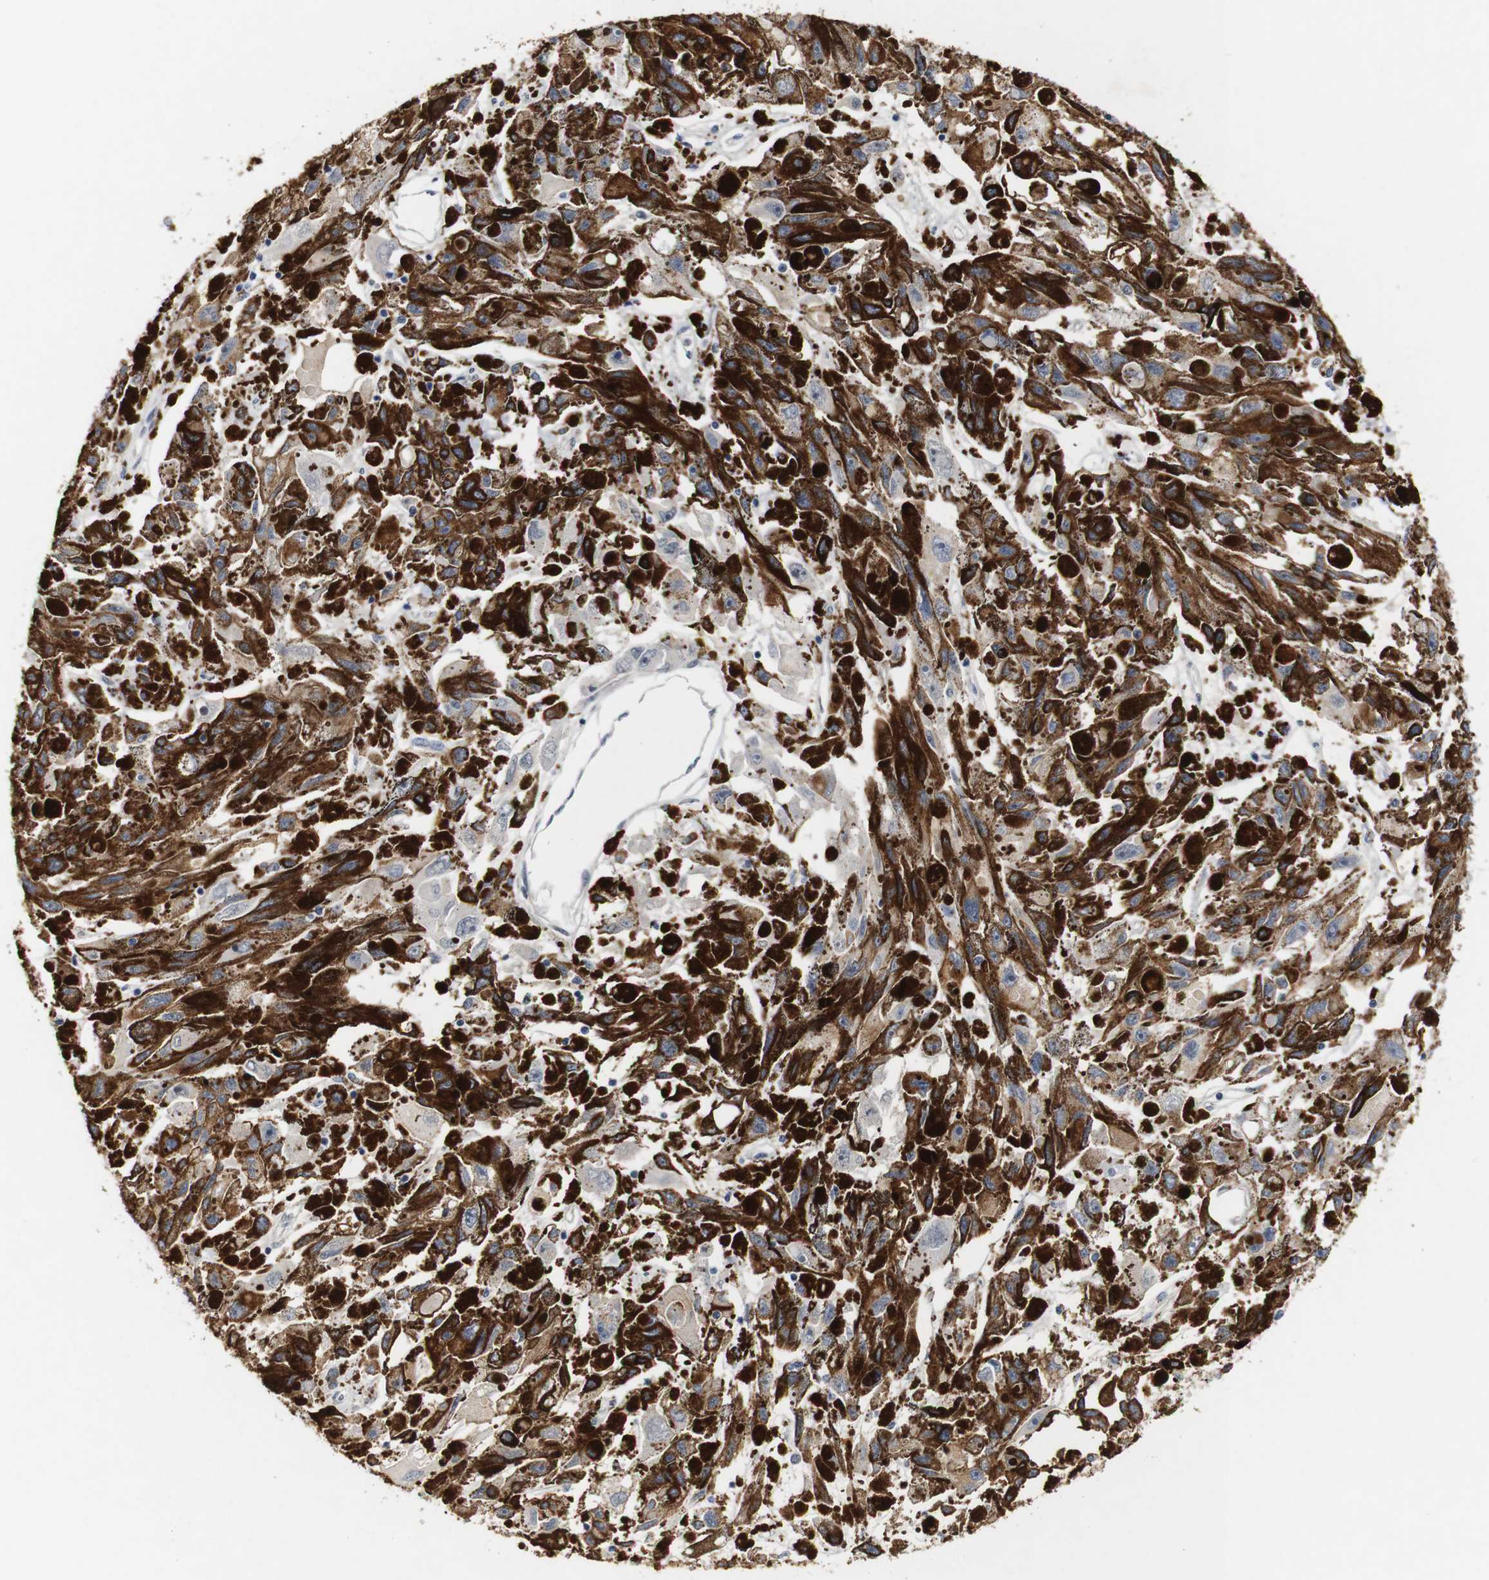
{"staining": {"intensity": "moderate", "quantity": ">75%", "location": "cytoplasmic/membranous"}, "tissue": "melanoma", "cell_type": "Tumor cells", "image_type": "cancer", "snomed": [{"axis": "morphology", "description": "Malignant melanoma, NOS"}, {"axis": "topography", "description": "Skin"}], "caption": "The immunohistochemical stain labels moderate cytoplasmic/membranous staining in tumor cells of melanoma tissue.", "gene": "CYB561", "patient": {"sex": "female", "age": 104}}